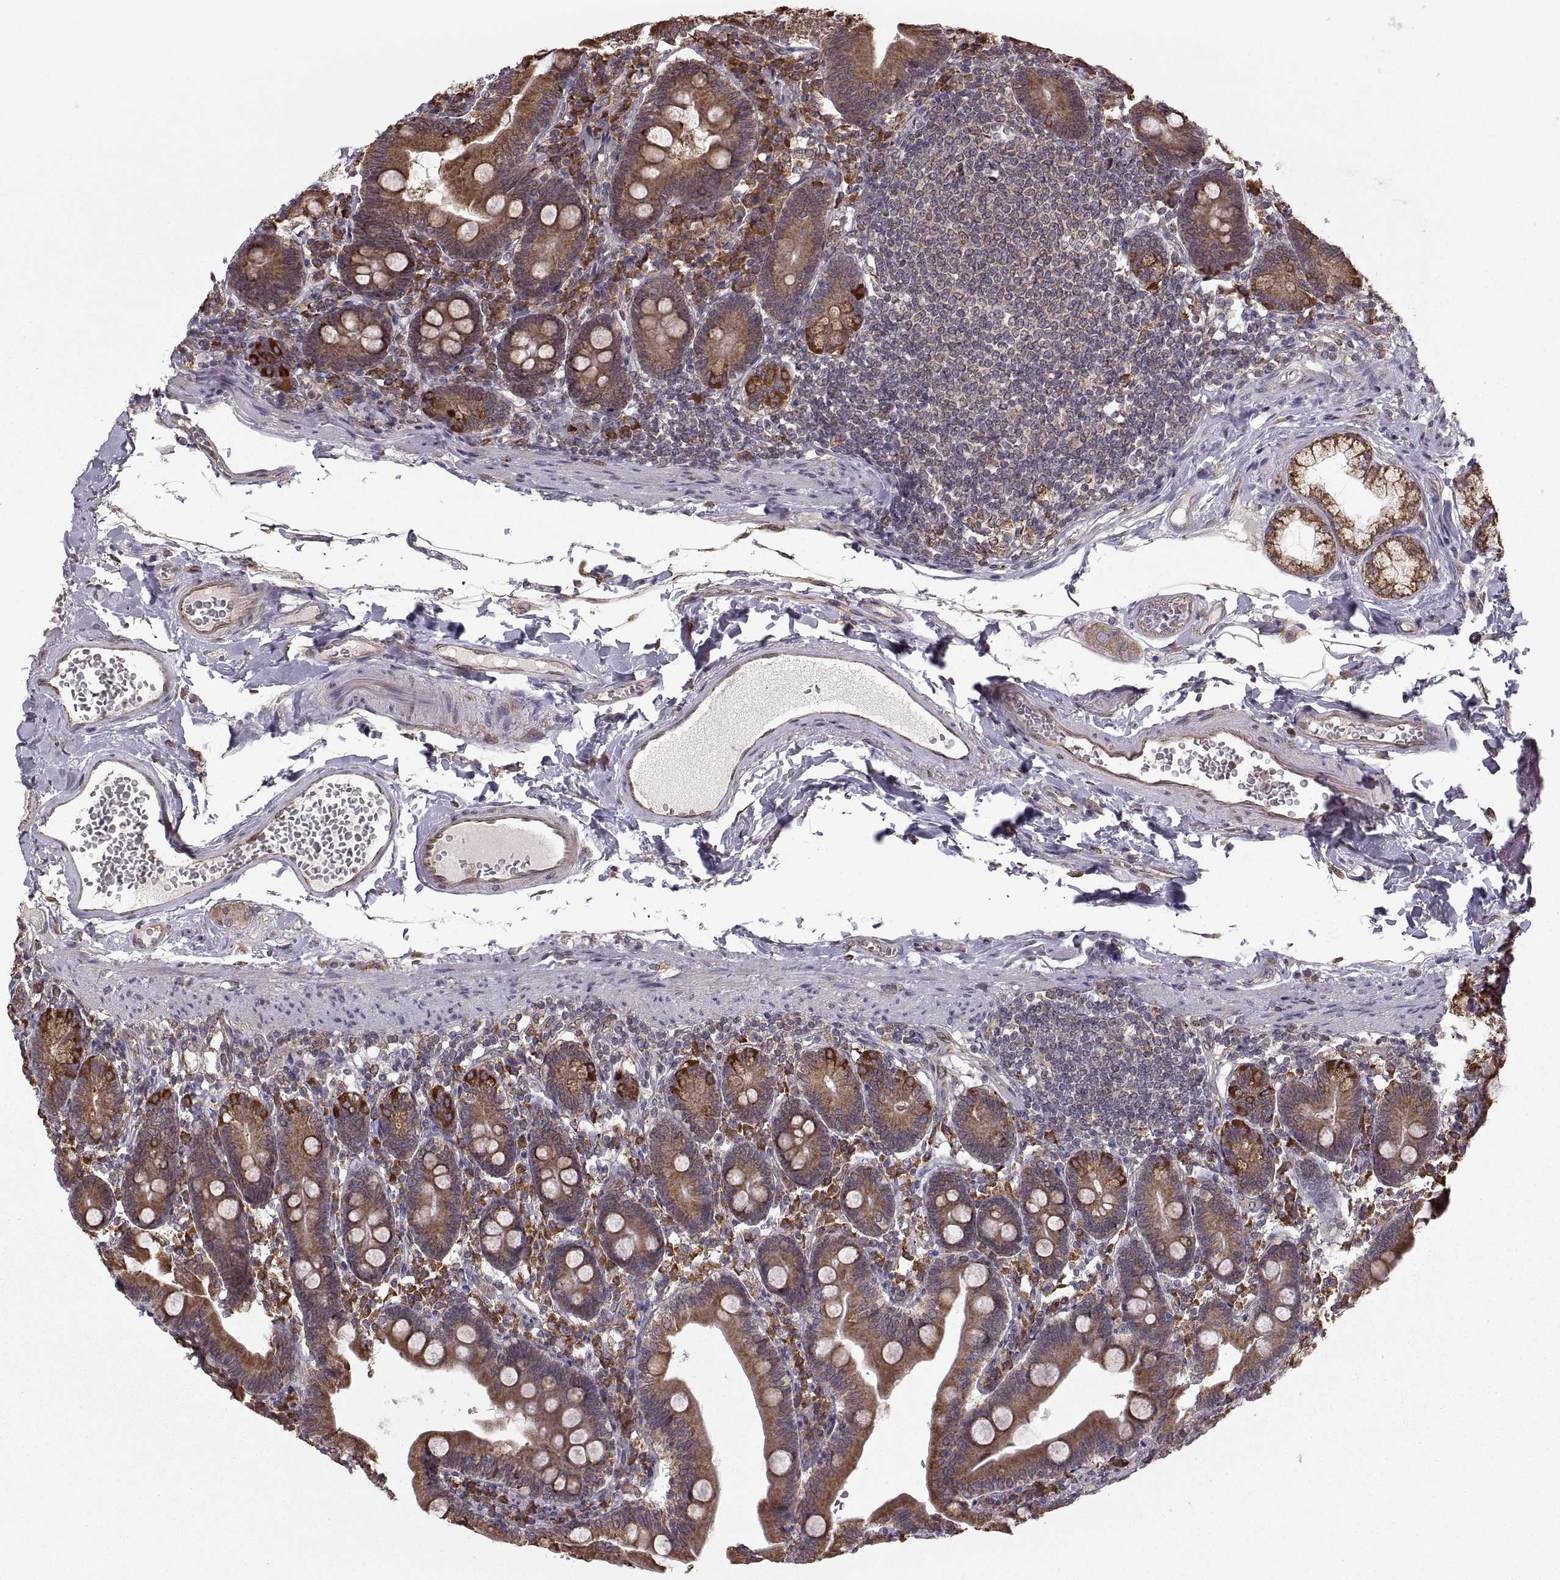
{"staining": {"intensity": "moderate", "quantity": ">75%", "location": "cytoplasmic/membranous"}, "tissue": "duodenum", "cell_type": "Glandular cells", "image_type": "normal", "snomed": [{"axis": "morphology", "description": "Normal tissue, NOS"}, {"axis": "topography", "description": "Duodenum"}], "caption": "Glandular cells display moderate cytoplasmic/membranous staining in about >75% of cells in normal duodenum. Using DAB (brown) and hematoxylin (blue) stains, captured at high magnification using brightfield microscopy.", "gene": "PDIA3", "patient": {"sex": "female", "age": 67}}